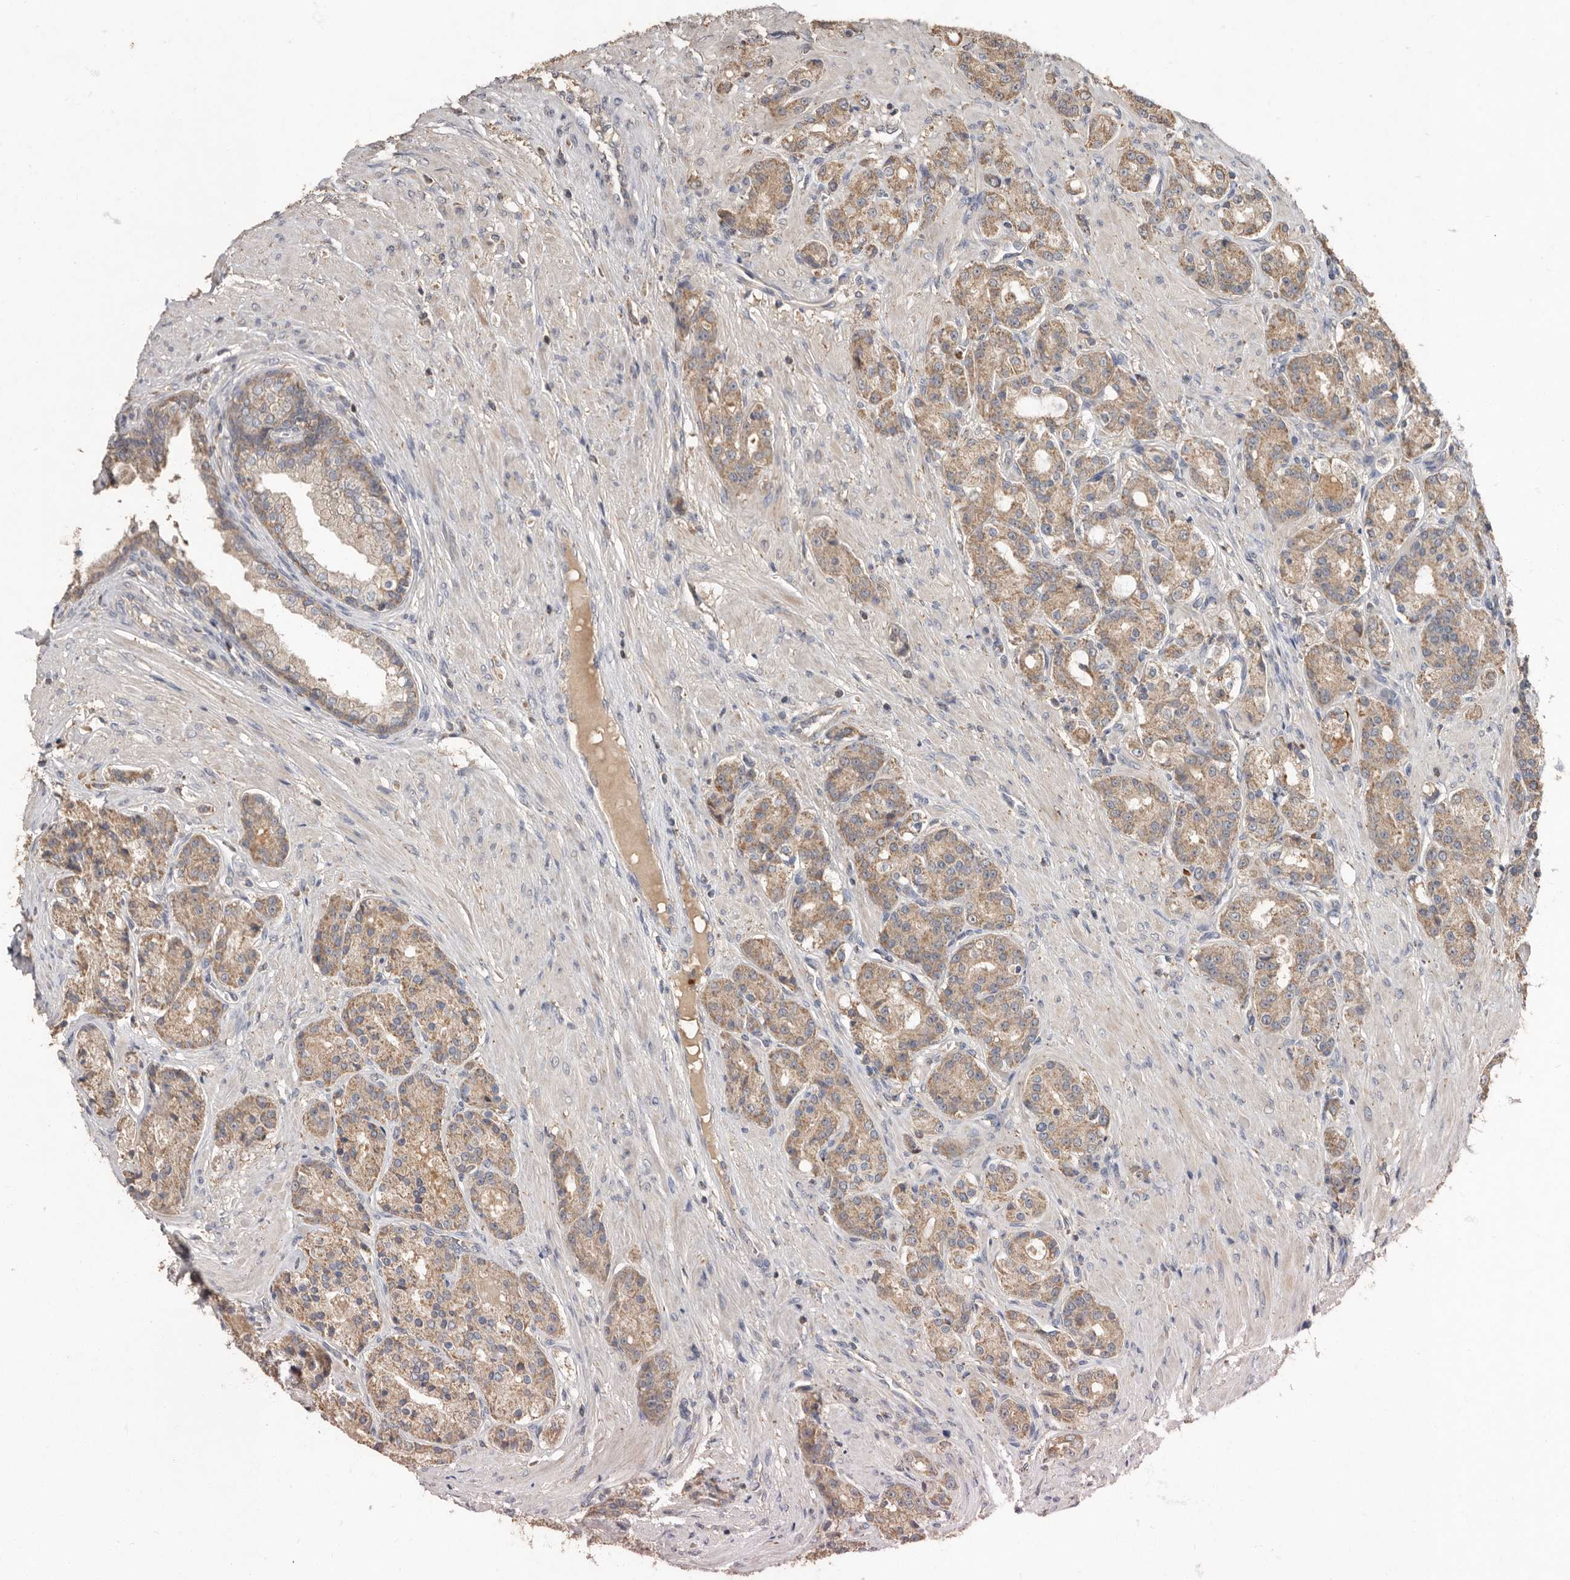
{"staining": {"intensity": "moderate", "quantity": ">75%", "location": "cytoplasmic/membranous"}, "tissue": "prostate cancer", "cell_type": "Tumor cells", "image_type": "cancer", "snomed": [{"axis": "morphology", "description": "Adenocarcinoma, High grade"}, {"axis": "topography", "description": "Prostate"}], "caption": "An IHC image of neoplastic tissue is shown. Protein staining in brown highlights moderate cytoplasmic/membranous positivity in prostate cancer within tumor cells.", "gene": "KIF26B", "patient": {"sex": "male", "age": 60}}